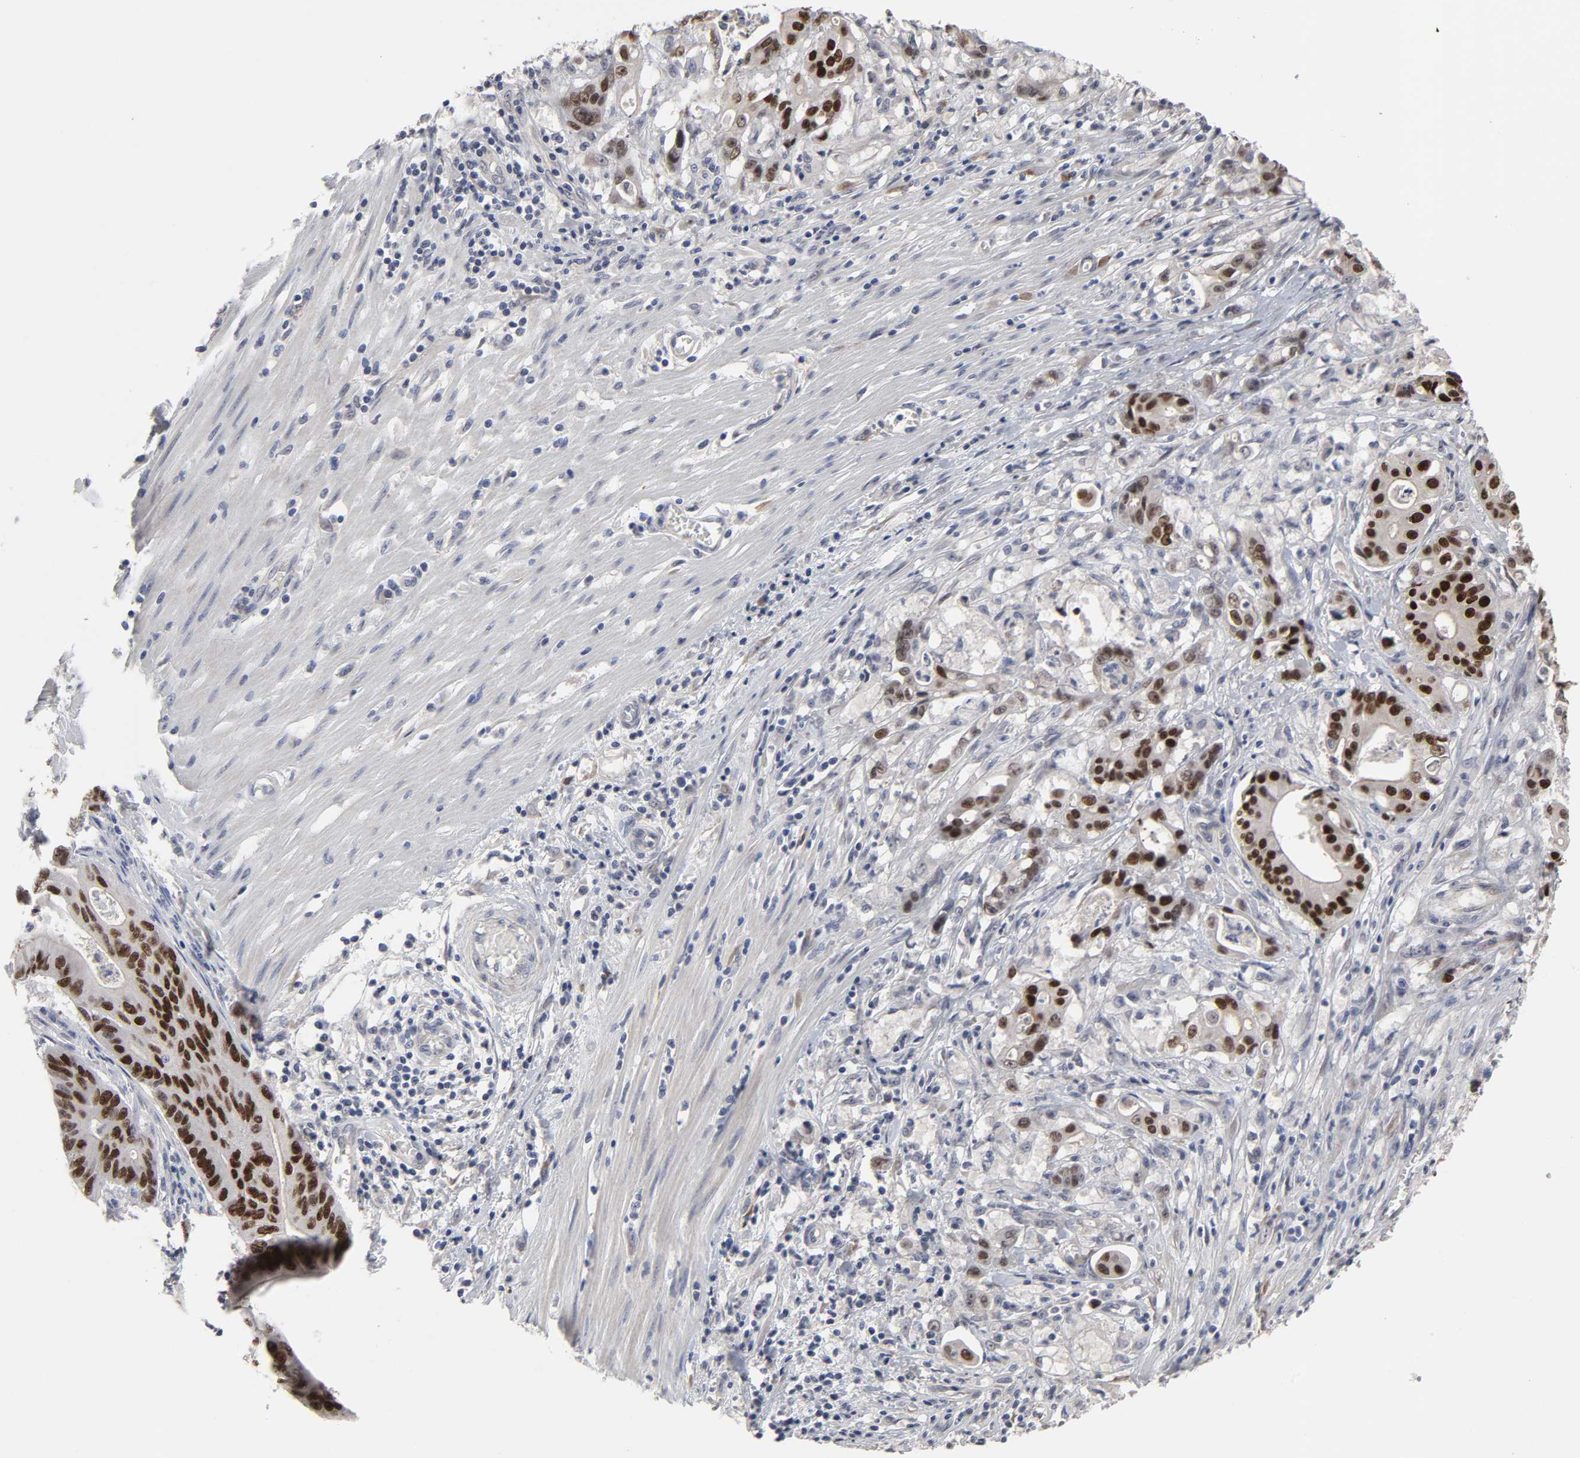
{"staining": {"intensity": "strong", "quantity": ">75%", "location": "nuclear"}, "tissue": "pancreatic cancer", "cell_type": "Tumor cells", "image_type": "cancer", "snomed": [{"axis": "morphology", "description": "Normal tissue, NOS"}, {"axis": "topography", "description": "Lymph node"}], "caption": "Immunohistochemistry image of neoplastic tissue: human pancreatic cancer stained using IHC displays high levels of strong protein expression localized specifically in the nuclear of tumor cells, appearing as a nuclear brown color.", "gene": "HNF4A", "patient": {"sex": "male", "age": 62}}